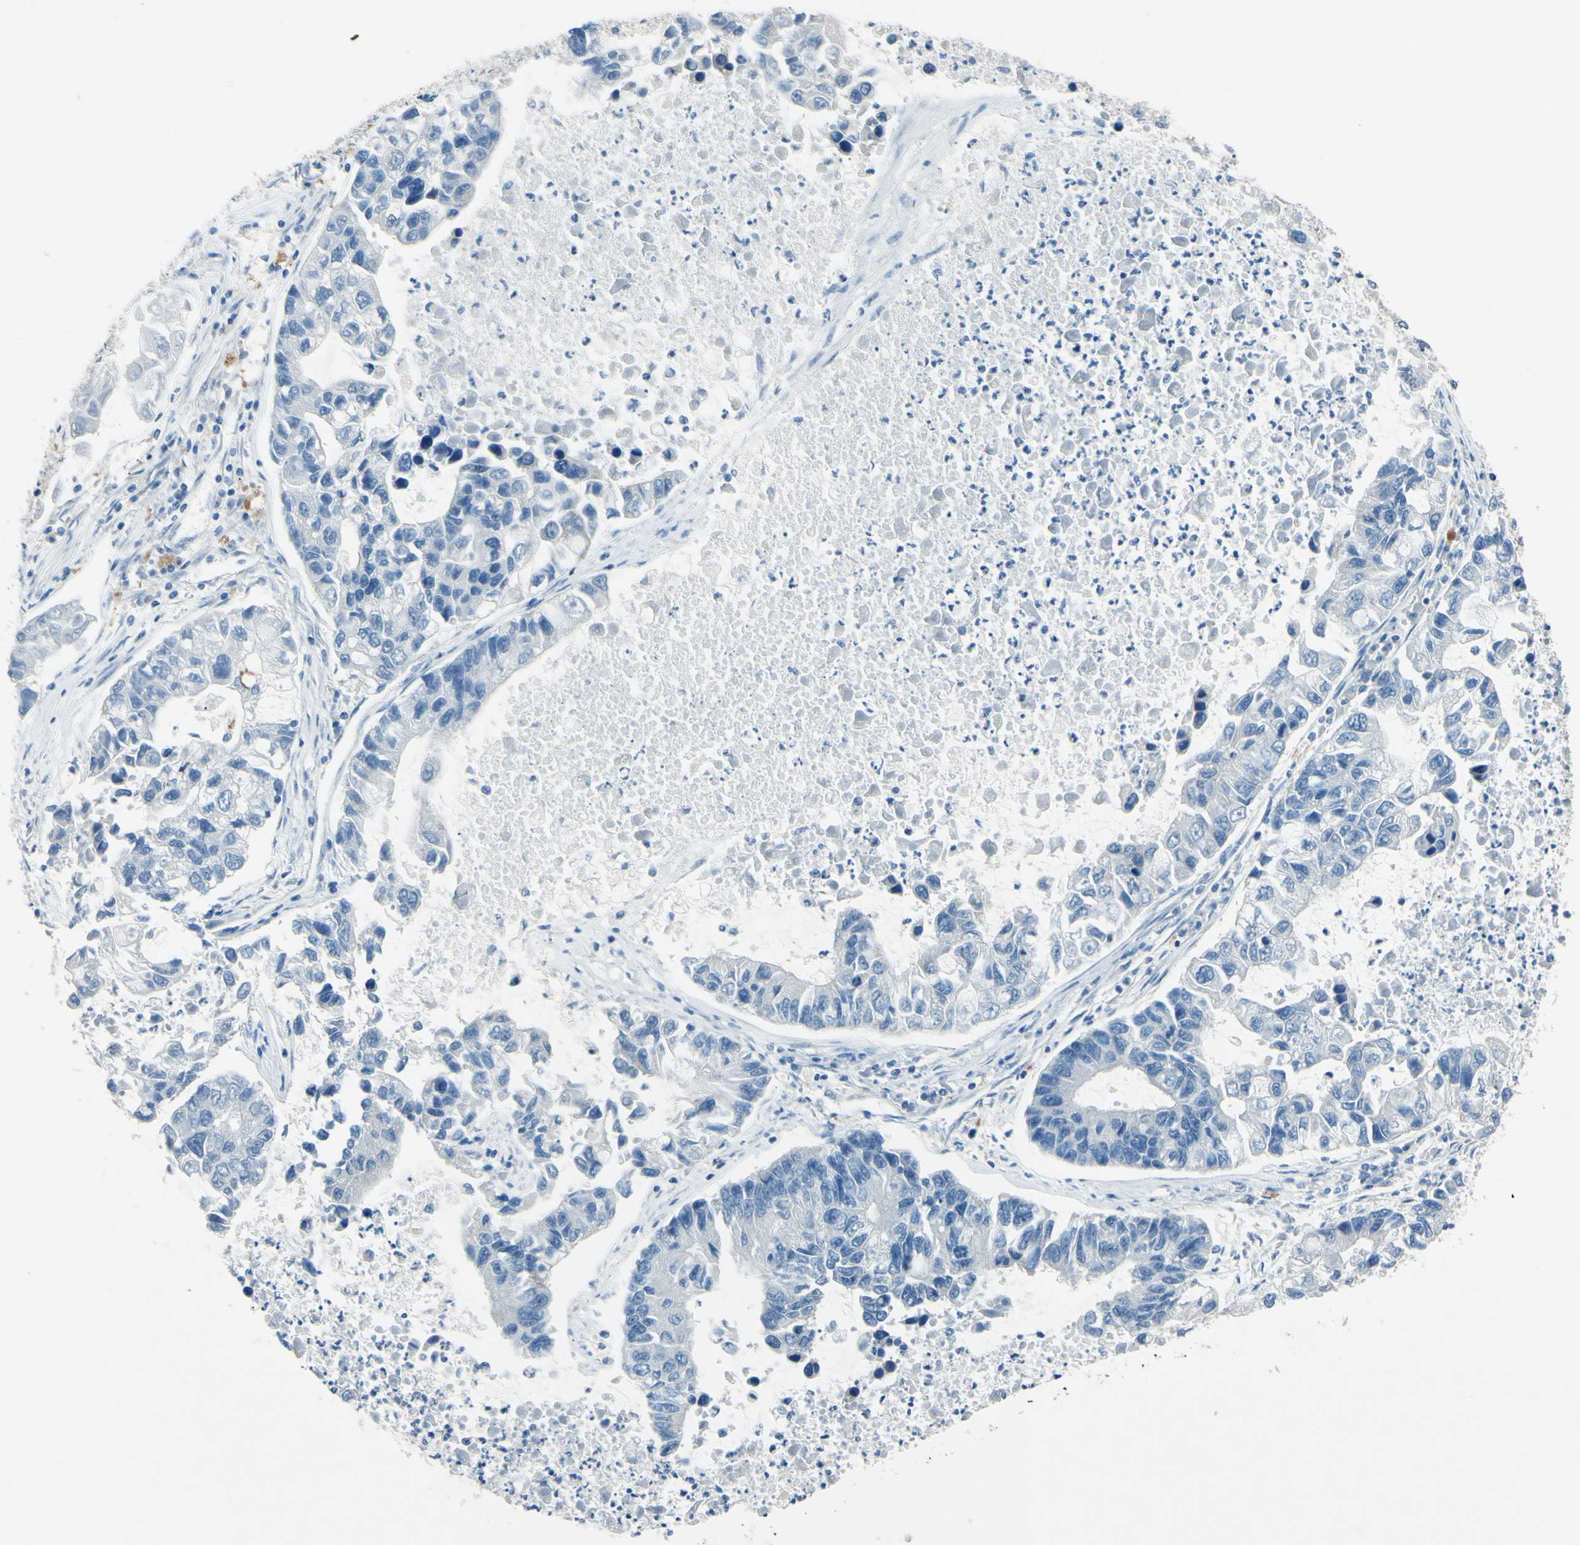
{"staining": {"intensity": "negative", "quantity": "none", "location": "none"}, "tissue": "lung cancer", "cell_type": "Tumor cells", "image_type": "cancer", "snomed": [{"axis": "morphology", "description": "Adenocarcinoma, NOS"}, {"axis": "topography", "description": "Lung"}], "caption": "DAB immunohistochemical staining of human adenocarcinoma (lung) shows no significant positivity in tumor cells.", "gene": "CDH10", "patient": {"sex": "female", "age": 51}}